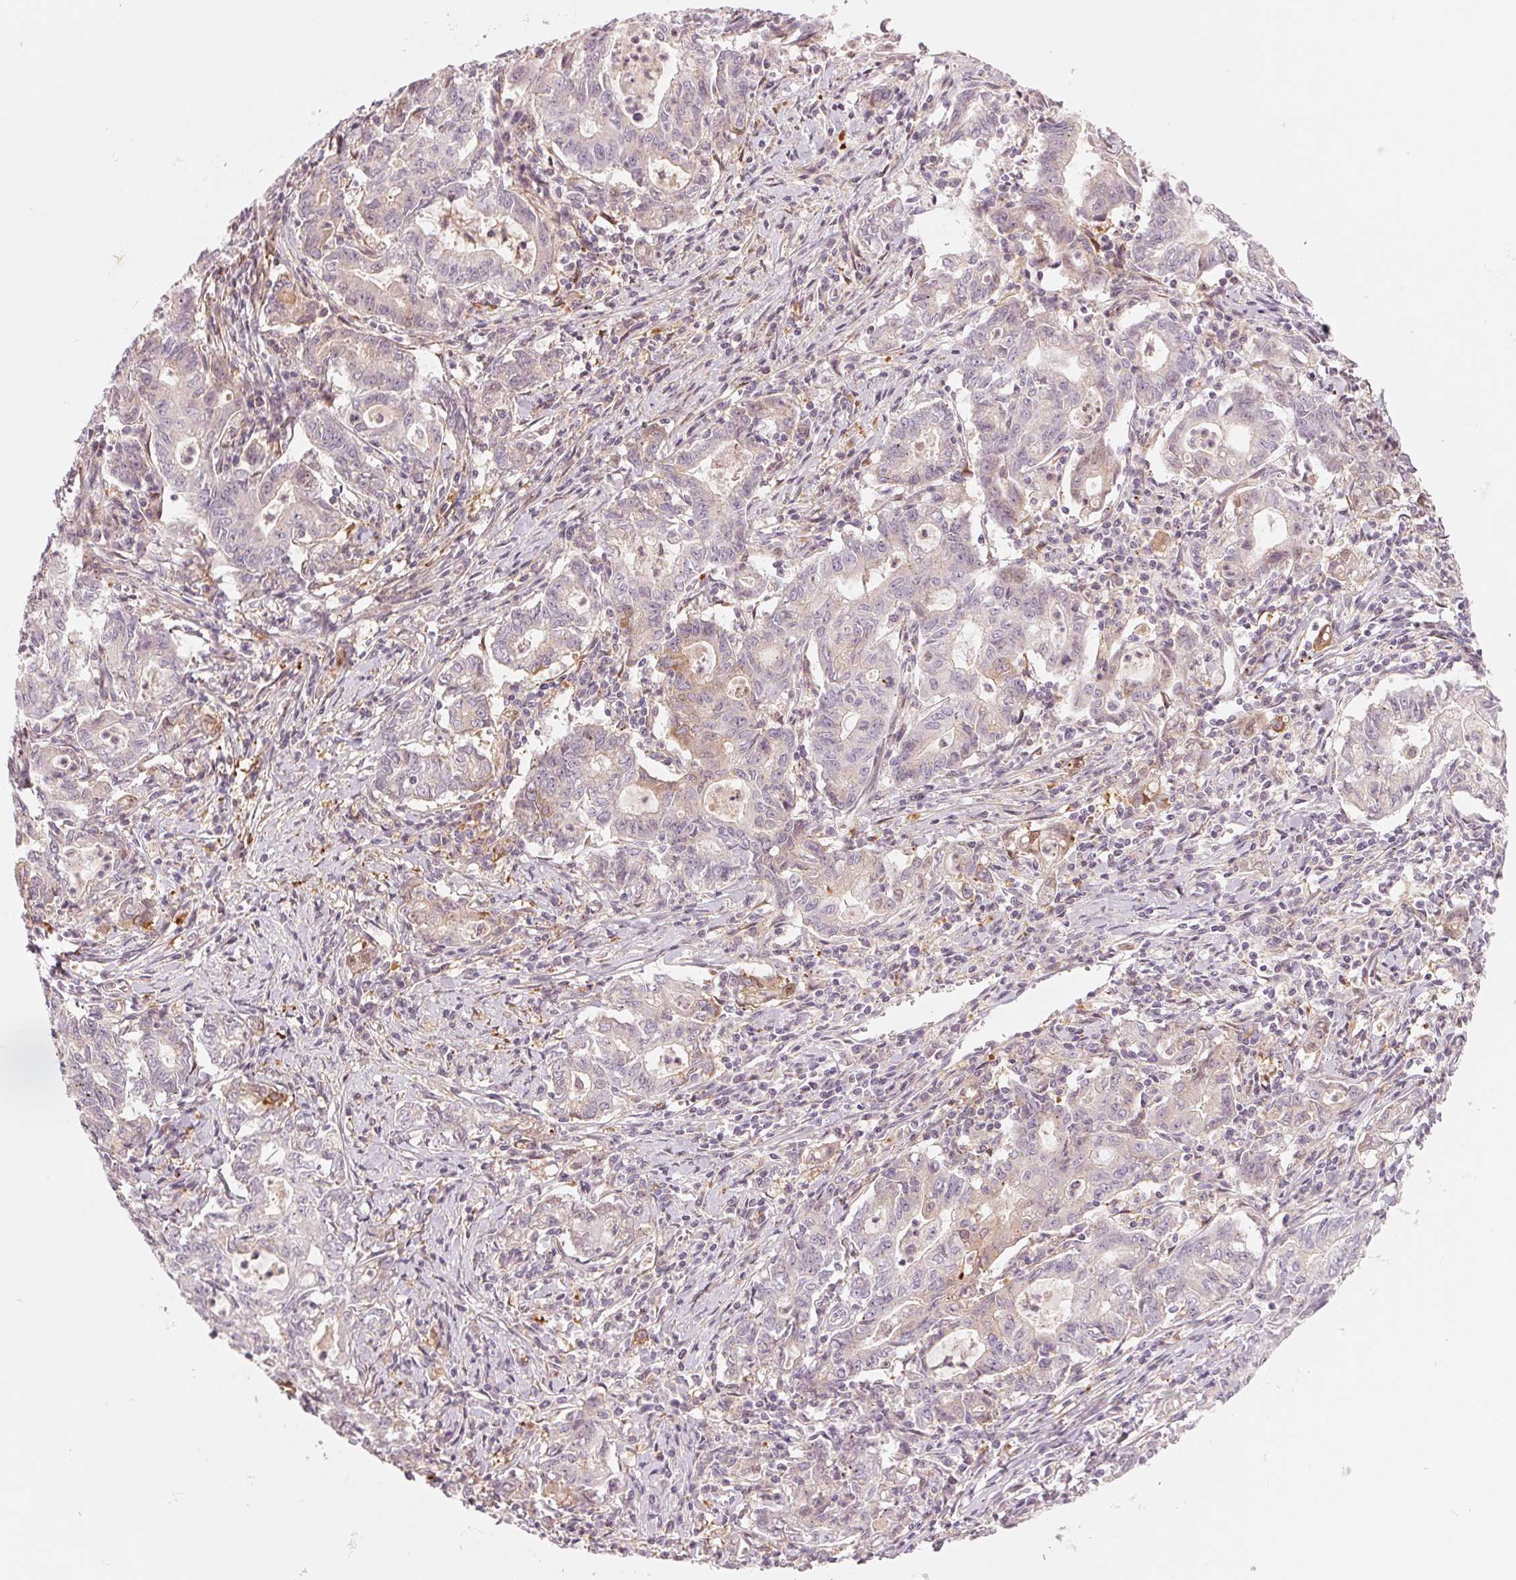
{"staining": {"intensity": "weak", "quantity": "<25%", "location": "cytoplasmic/membranous"}, "tissue": "stomach cancer", "cell_type": "Tumor cells", "image_type": "cancer", "snomed": [{"axis": "morphology", "description": "Adenocarcinoma, NOS"}, {"axis": "topography", "description": "Stomach, upper"}], "caption": "DAB (3,3'-diaminobenzidine) immunohistochemical staining of human stomach cancer exhibits no significant positivity in tumor cells. (DAB (3,3'-diaminobenzidine) immunohistochemistry, high magnification).", "gene": "SLC17A4", "patient": {"sex": "female", "age": 79}}